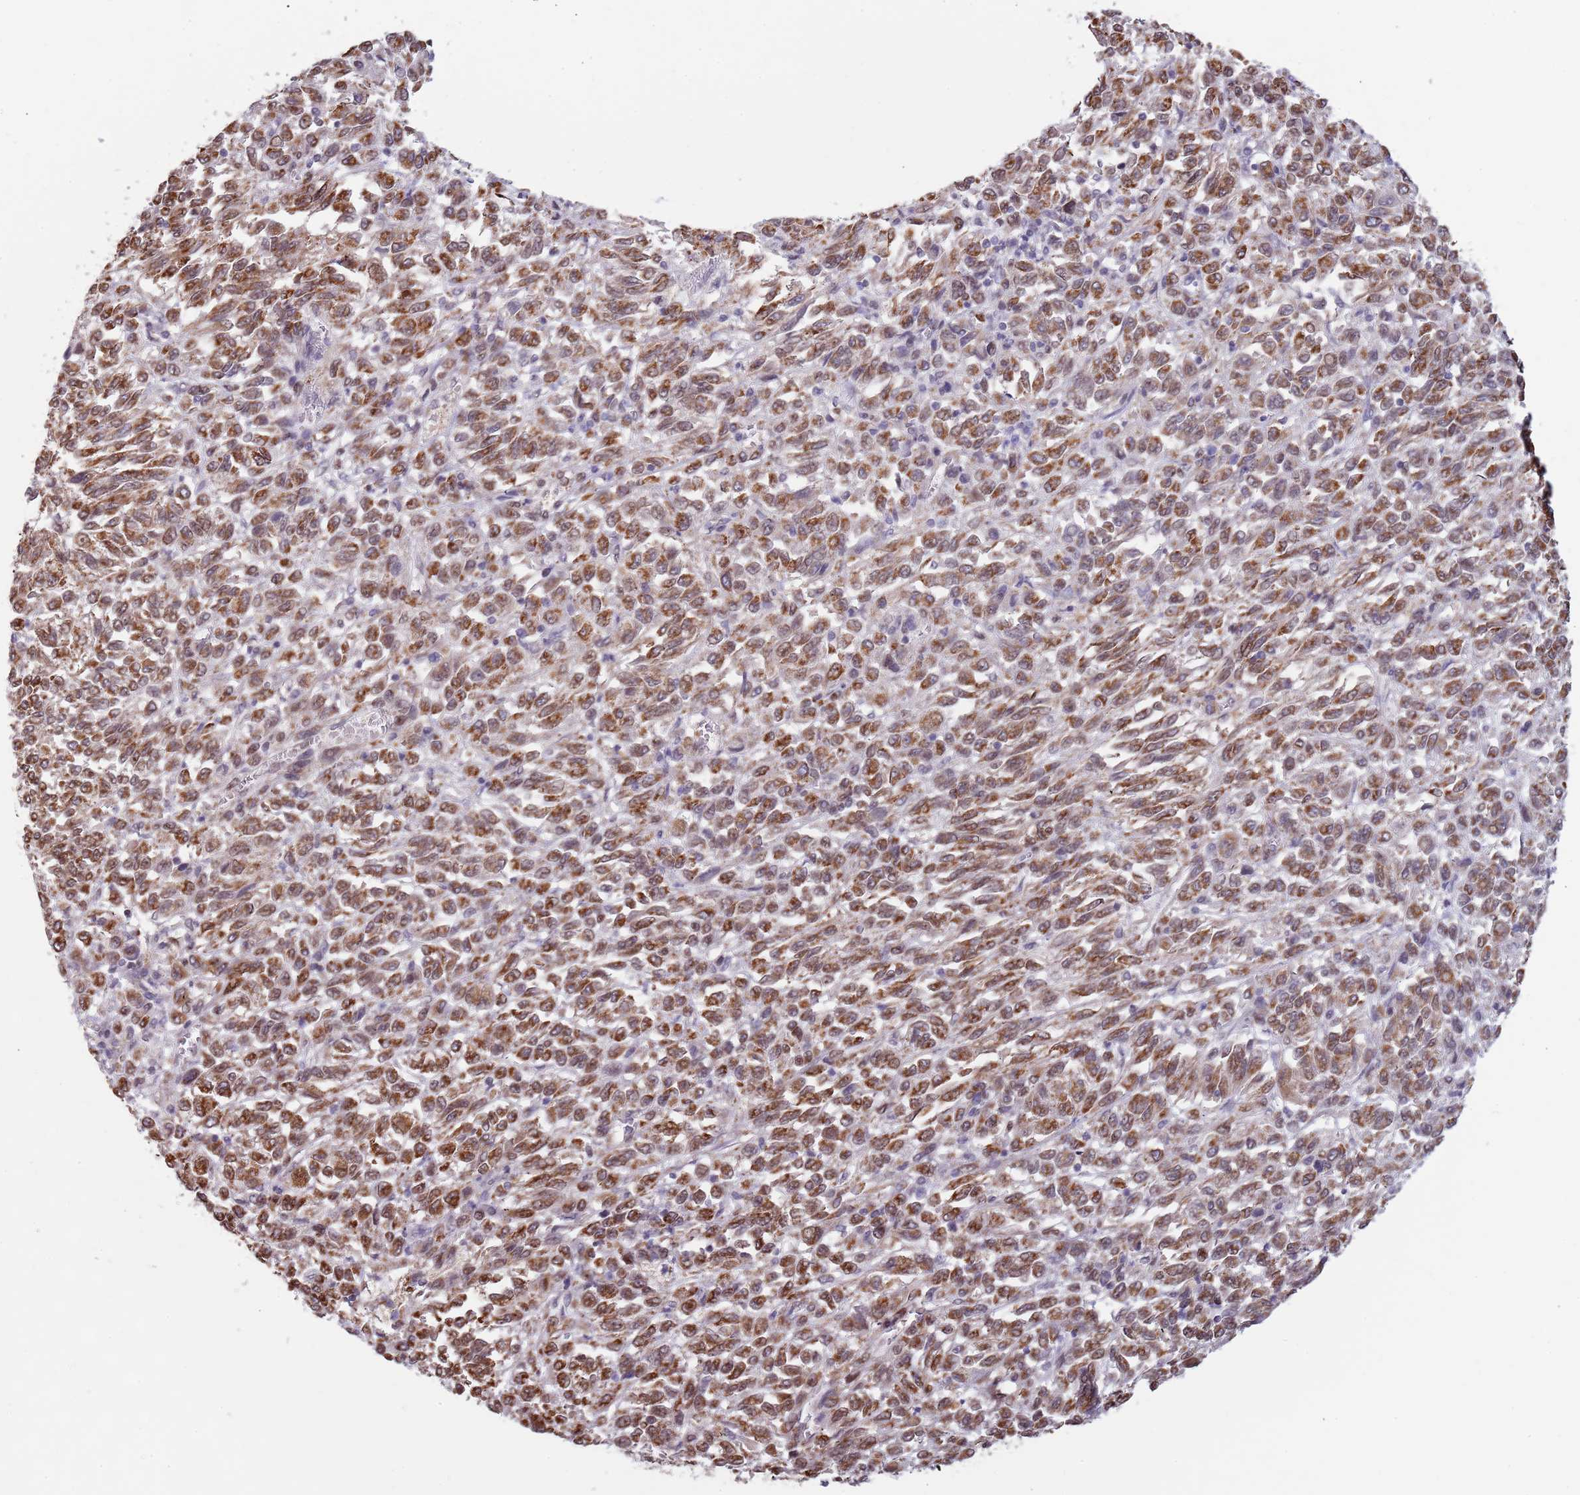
{"staining": {"intensity": "moderate", "quantity": ">75%", "location": "cytoplasmic/membranous,nuclear"}, "tissue": "melanoma", "cell_type": "Tumor cells", "image_type": "cancer", "snomed": [{"axis": "morphology", "description": "Malignant melanoma, Metastatic site"}, {"axis": "topography", "description": "Lung"}], "caption": "DAB (3,3'-diaminobenzidine) immunohistochemical staining of human melanoma displays moderate cytoplasmic/membranous and nuclear protein expression in about >75% of tumor cells.", "gene": "KLHDC2", "patient": {"sex": "male", "age": 64}}